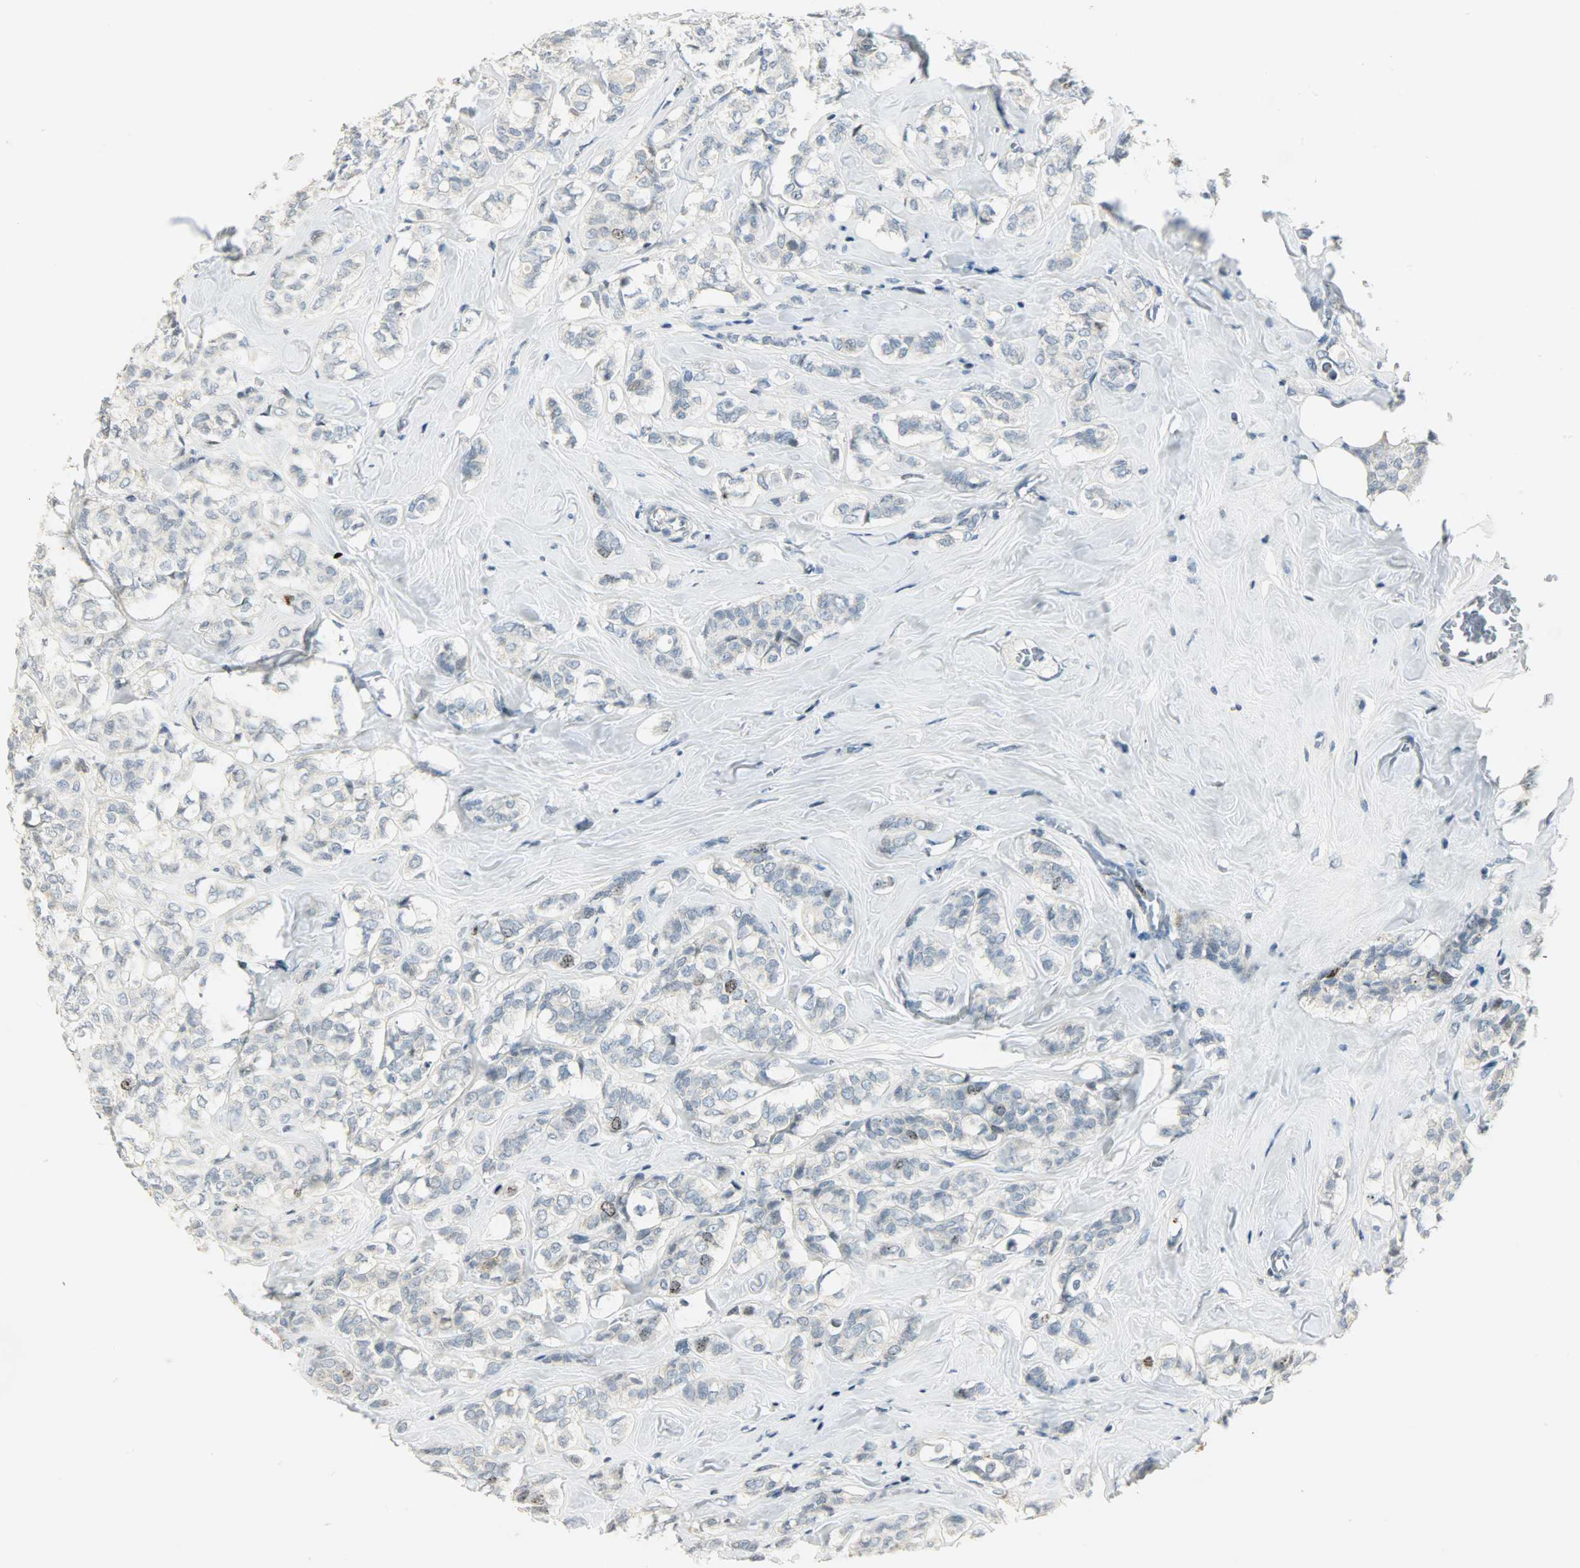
{"staining": {"intensity": "weak", "quantity": "<25%", "location": "nuclear"}, "tissue": "breast cancer", "cell_type": "Tumor cells", "image_type": "cancer", "snomed": [{"axis": "morphology", "description": "Lobular carcinoma"}, {"axis": "topography", "description": "Breast"}], "caption": "Breast cancer (lobular carcinoma) stained for a protein using immunohistochemistry (IHC) shows no staining tumor cells.", "gene": "AURKB", "patient": {"sex": "female", "age": 60}}